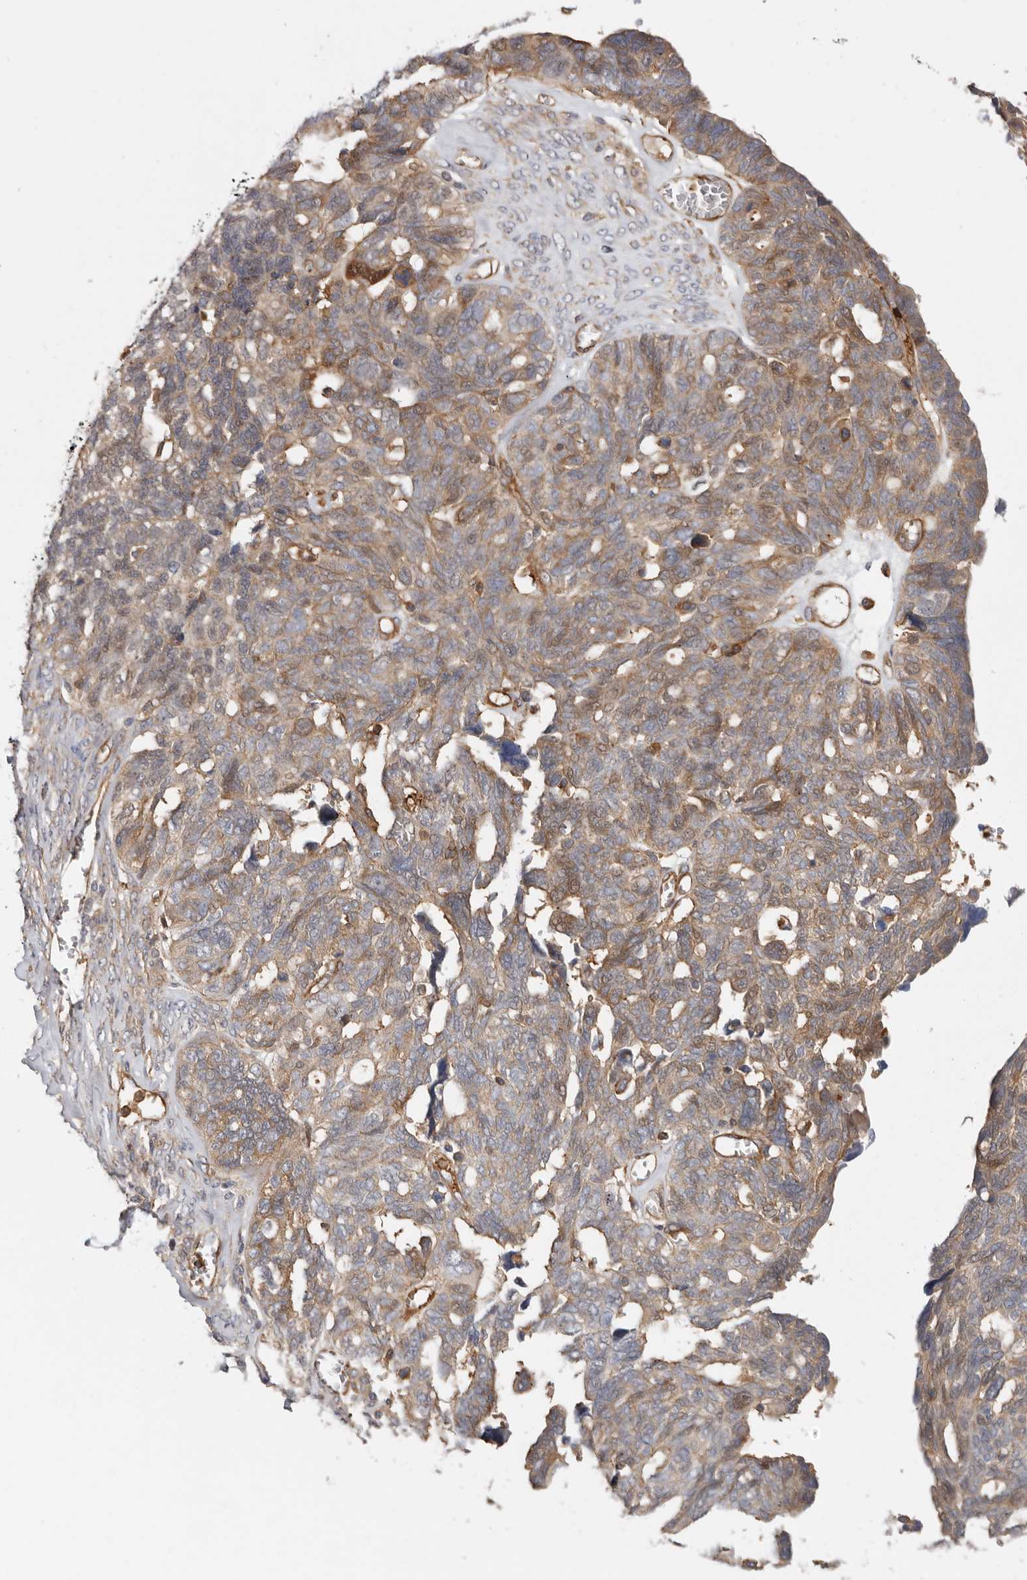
{"staining": {"intensity": "moderate", "quantity": ">75%", "location": "cytoplasmic/membranous"}, "tissue": "ovarian cancer", "cell_type": "Tumor cells", "image_type": "cancer", "snomed": [{"axis": "morphology", "description": "Cystadenocarcinoma, serous, NOS"}, {"axis": "topography", "description": "Ovary"}], "caption": "Ovarian serous cystadenocarcinoma tissue reveals moderate cytoplasmic/membranous positivity in about >75% of tumor cells The protein is shown in brown color, while the nuclei are stained blue.", "gene": "TMC7", "patient": {"sex": "female", "age": 79}}